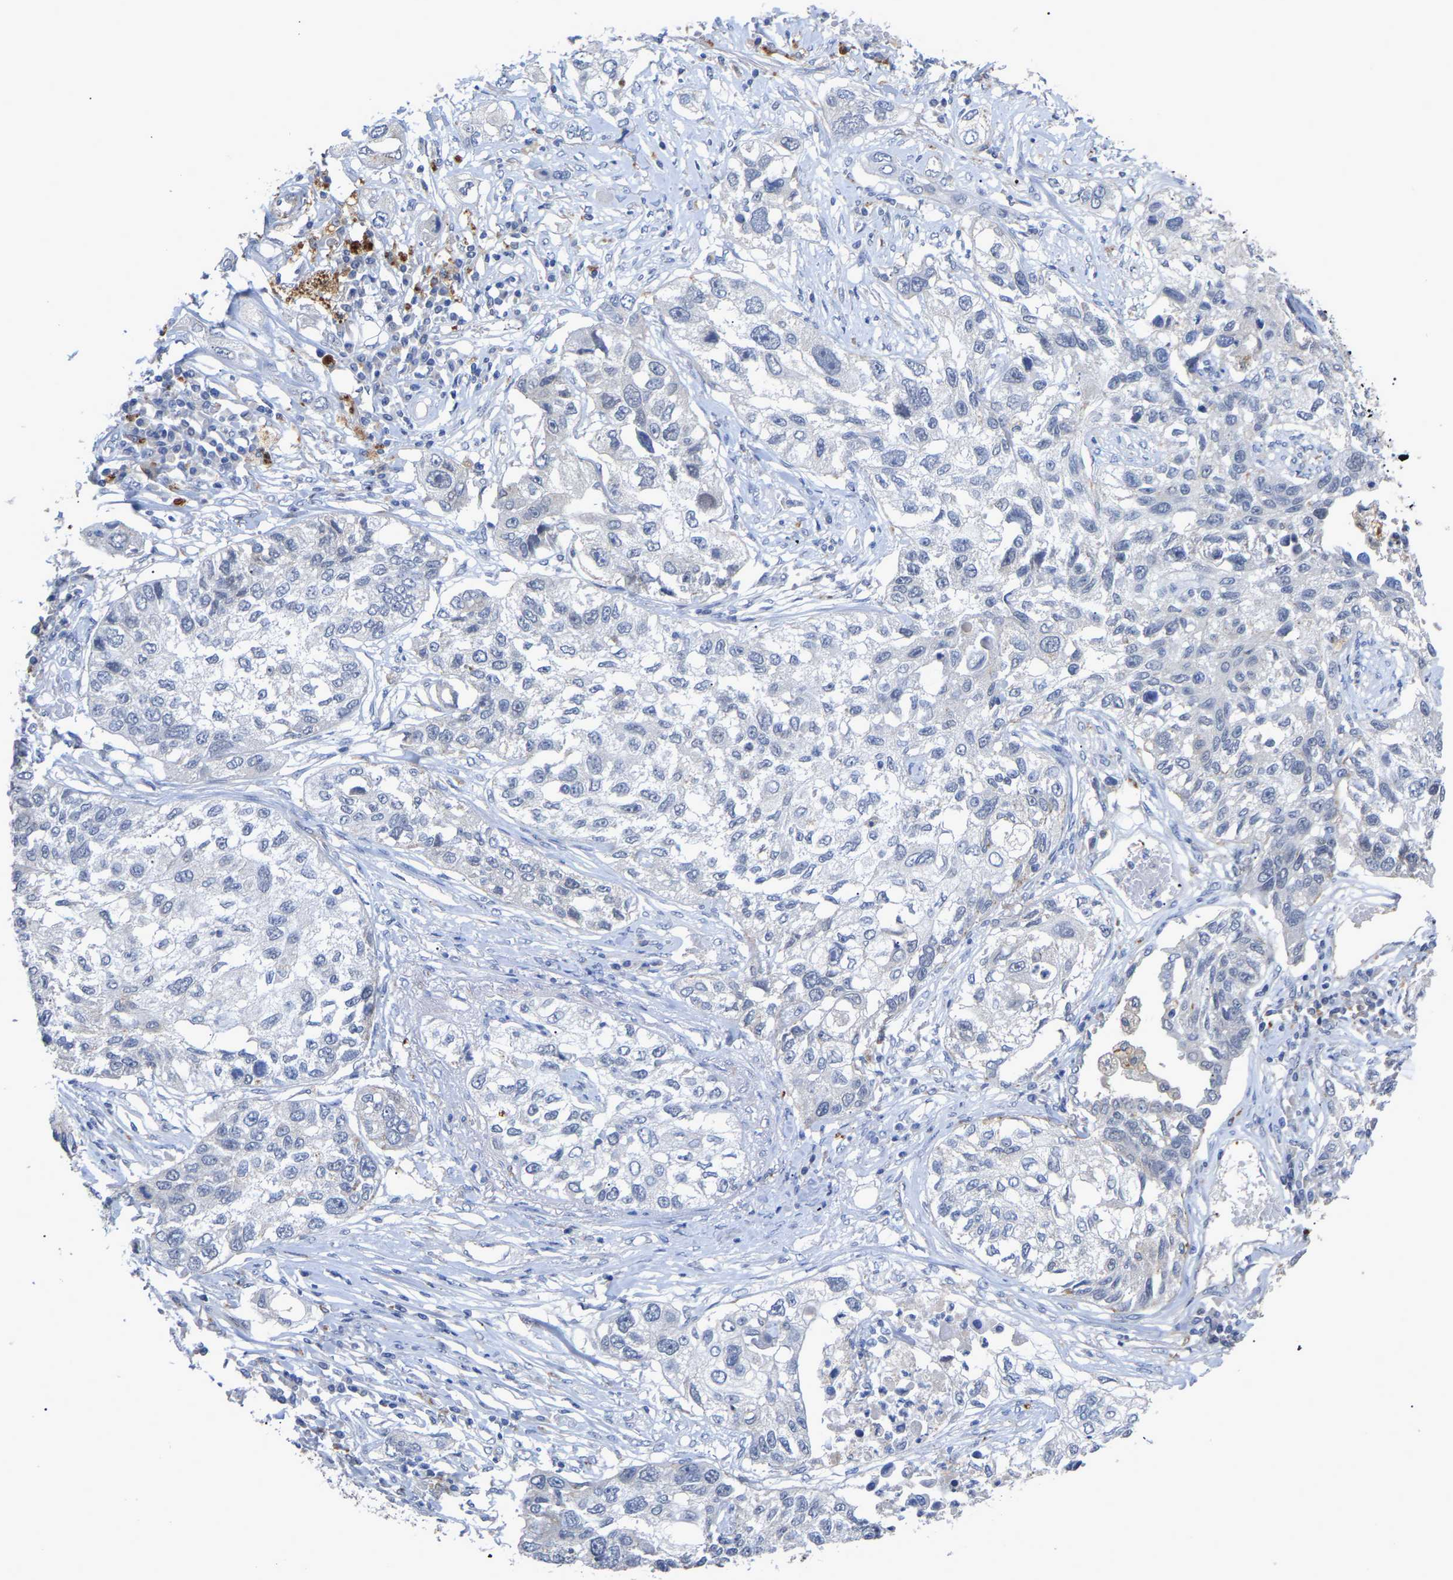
{"staining": {"intensity": "negative", "quantity": "none", "location": "none"}, "tissue": "lung cancer", "cell_type": "Tumor cells", "image_type": "cancer", "snomed": [{"axis": "morphology", "description": "Squamous cell carcinoma, NOS"}, {"axis": "topography", "description": "Lung"}], "caption": "DAB immunohistochemical staining of lung squamous cell carcinoma shows no significant positivity in tumor cells.", "gene": "SMPD2", "patient": {"sex": "male", "age": 71}}